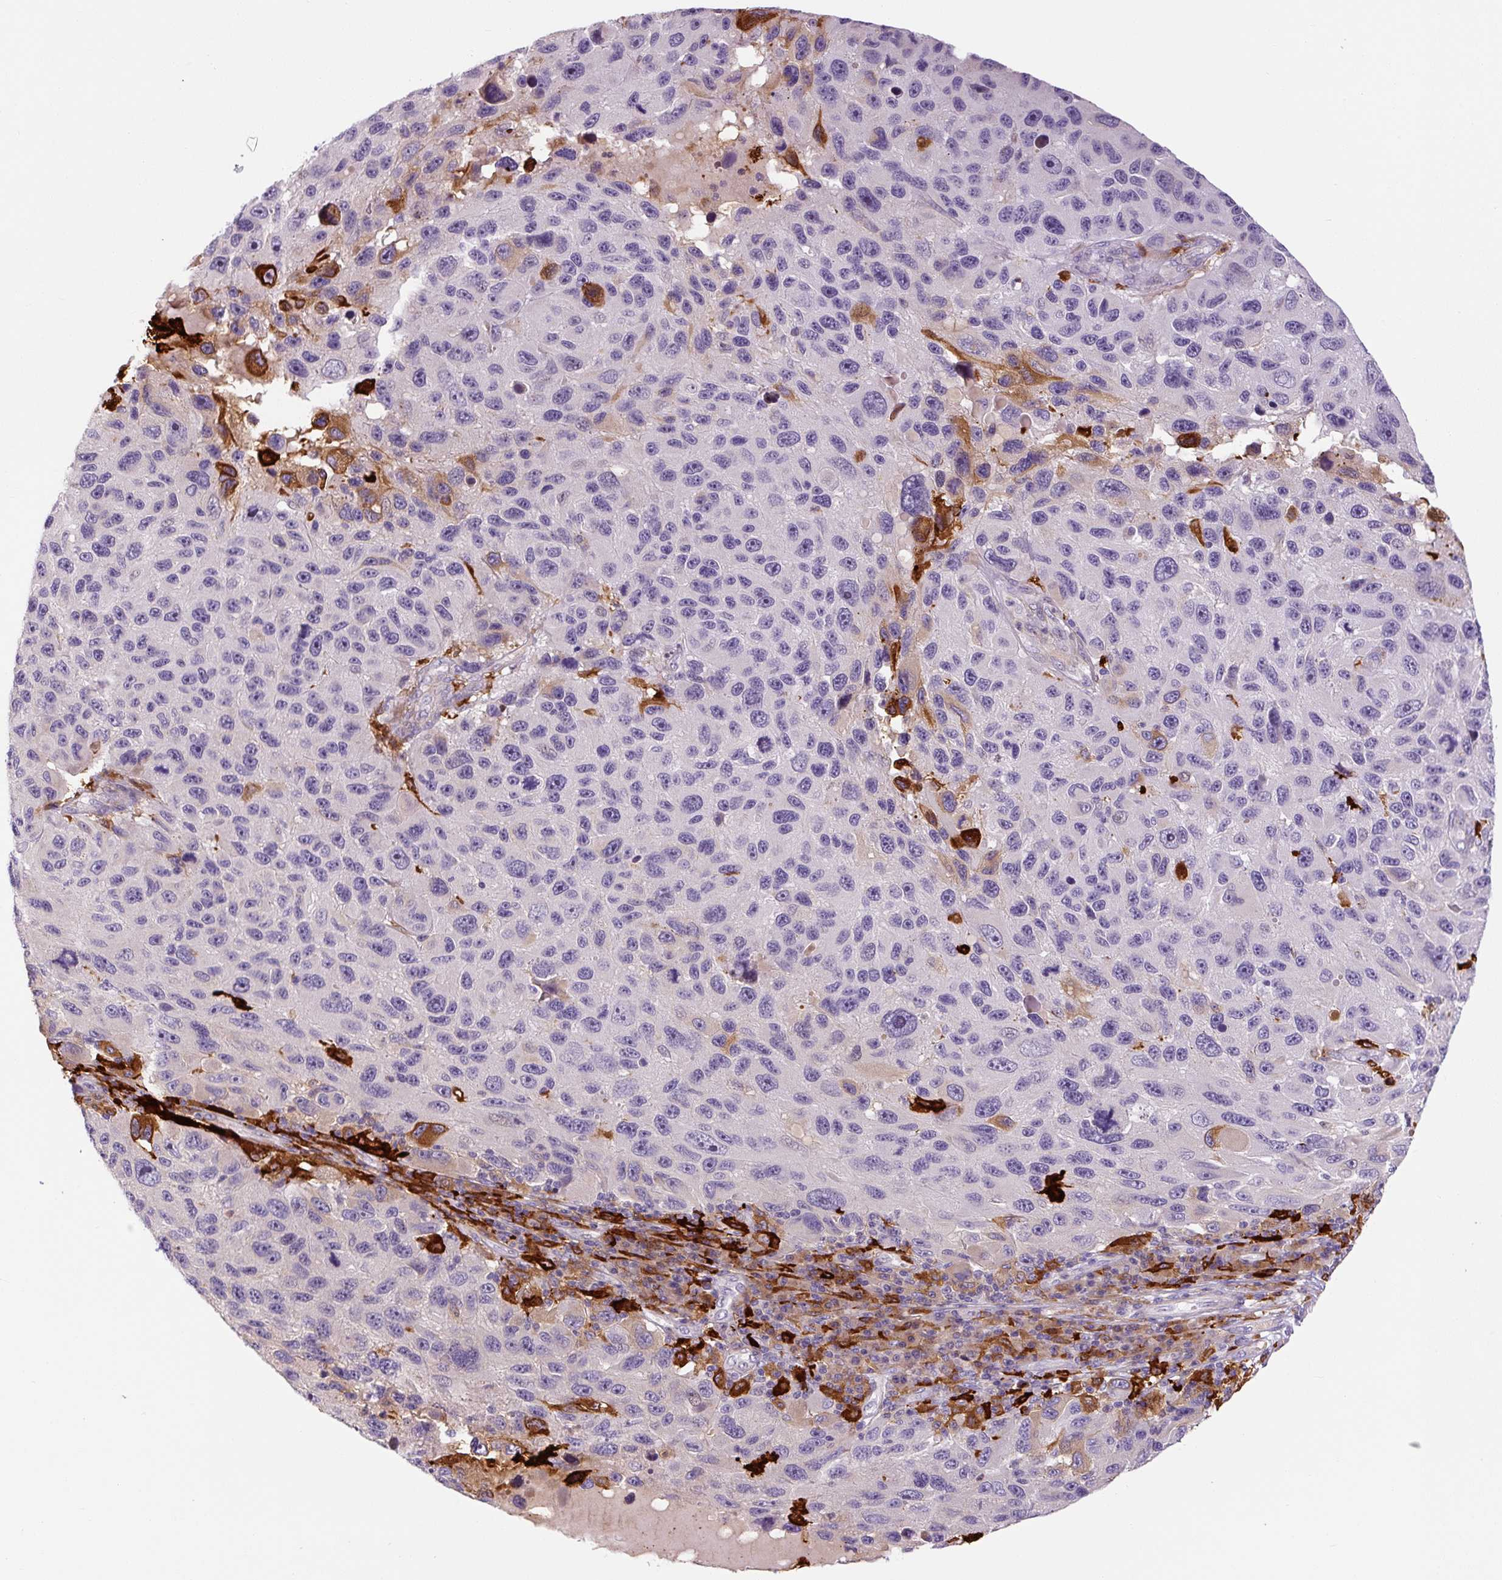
{"staining": {"intensity": "negative", "quantity": "none", "location": "none"}, "tissue": "melanoma", "cell_type": "Tumor cells", "image_type": "cancer", "snomed": [{"axis": "morphology", "description": "Malignant melanoma, NOS"}, {"axis": "topography", "description": "Skin"}], "caption": "The photomicrograph exhibits no significant positivity in tumor cells of malignant melanoma.", "gene": "FUT10", "patient": {"sex": "male", "age": 53}}